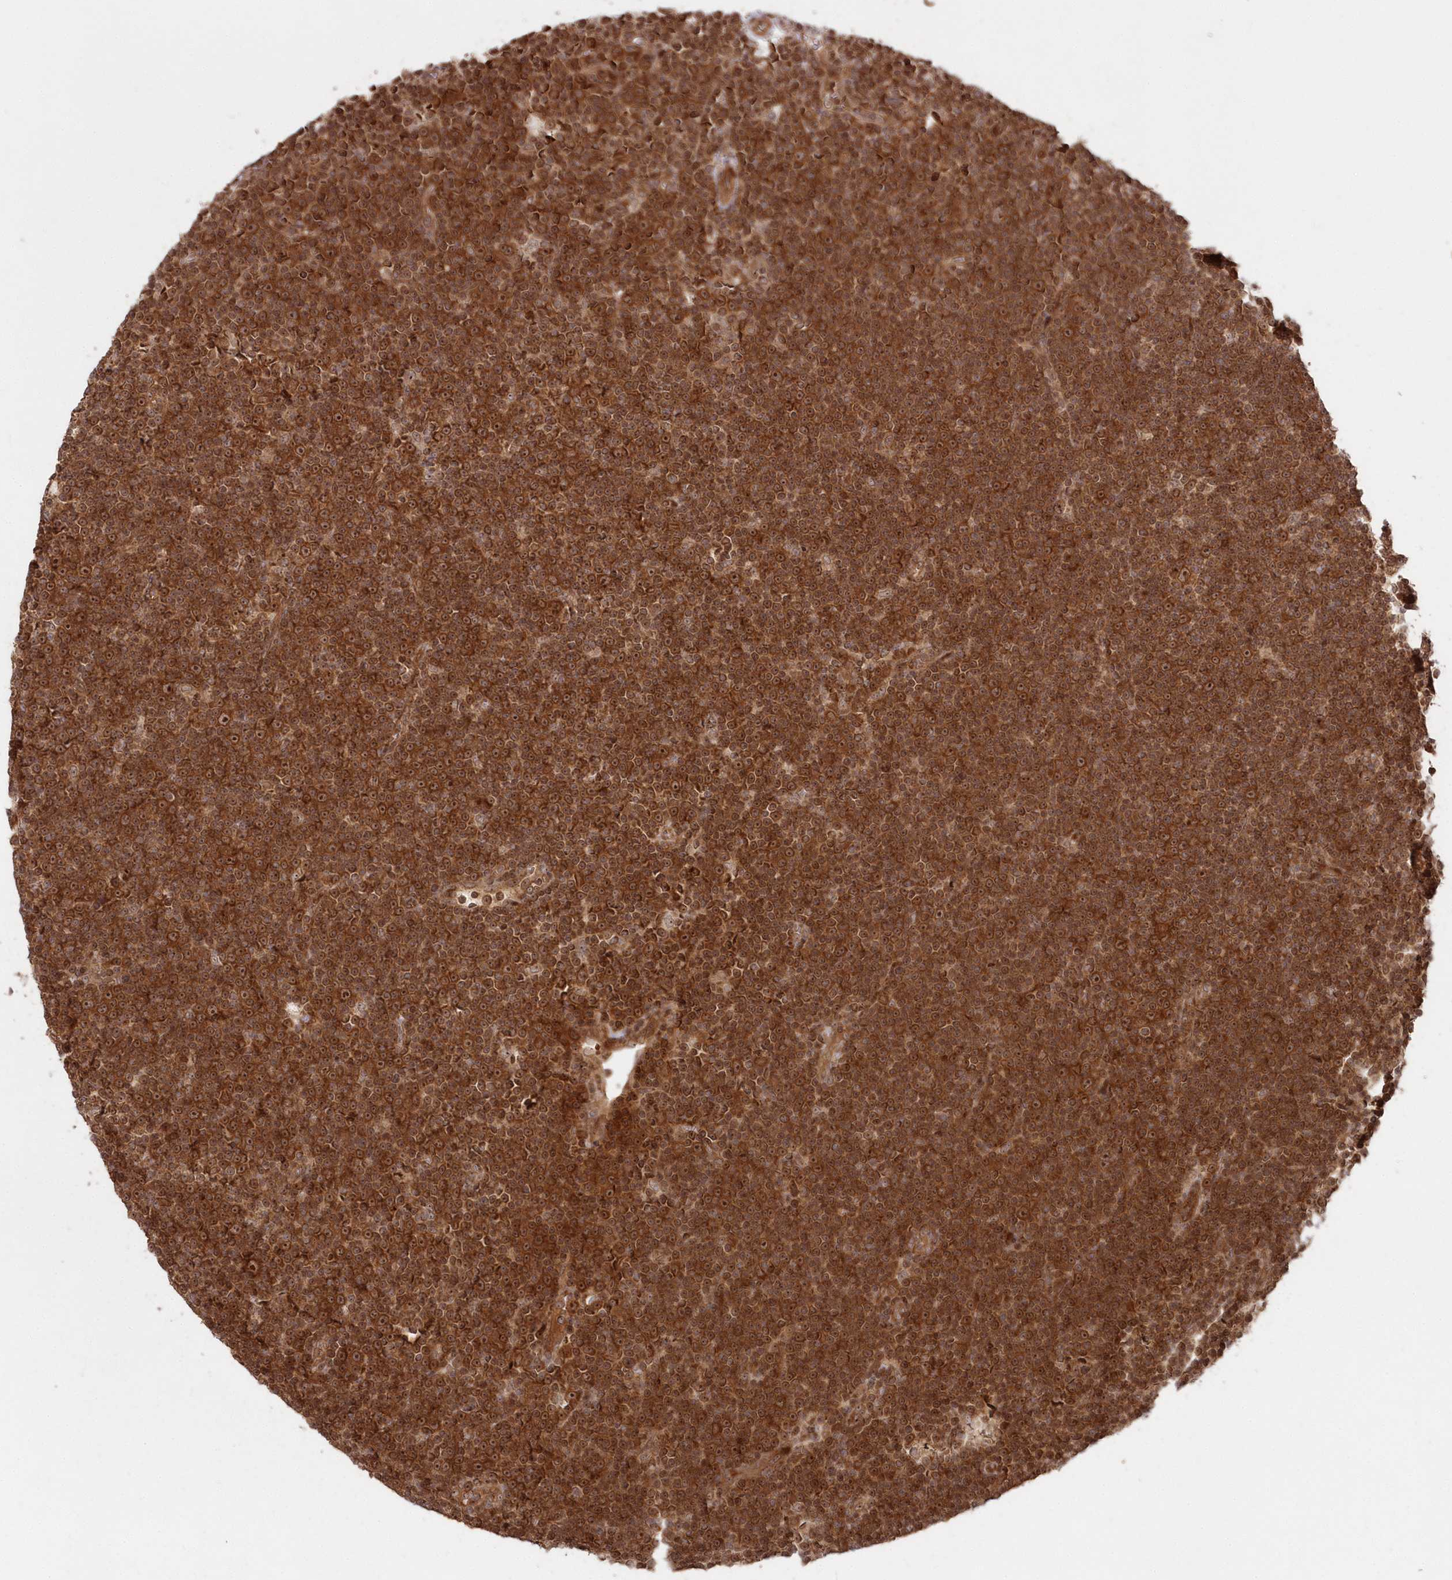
{"staining": {"intensity": "strong", "quantity": ">75%", "location": "cytoplasmic/membranous,nuclear"}, "tissue": "lymphoma", "cell_type": "Tumor cells", "image_type": "cancer", "snomed": [{"axis": "morphology", "description": "Malignant lymphoma, non-Hodgkin's type, Low grade"}, {"axis": "topography", "description": "Lymph node"}], "caption": "Tumor cells reveal high levels of strong cytoplasmic/membranous and nuclear expression in about >75% of cells in human low-grade malignant lymphoma, non-Hodgkin's type. (IHC, brightfield microscopy, high magnification).", "gene": "SERINC1", "patient": {"sex": "female", "age": 67}}